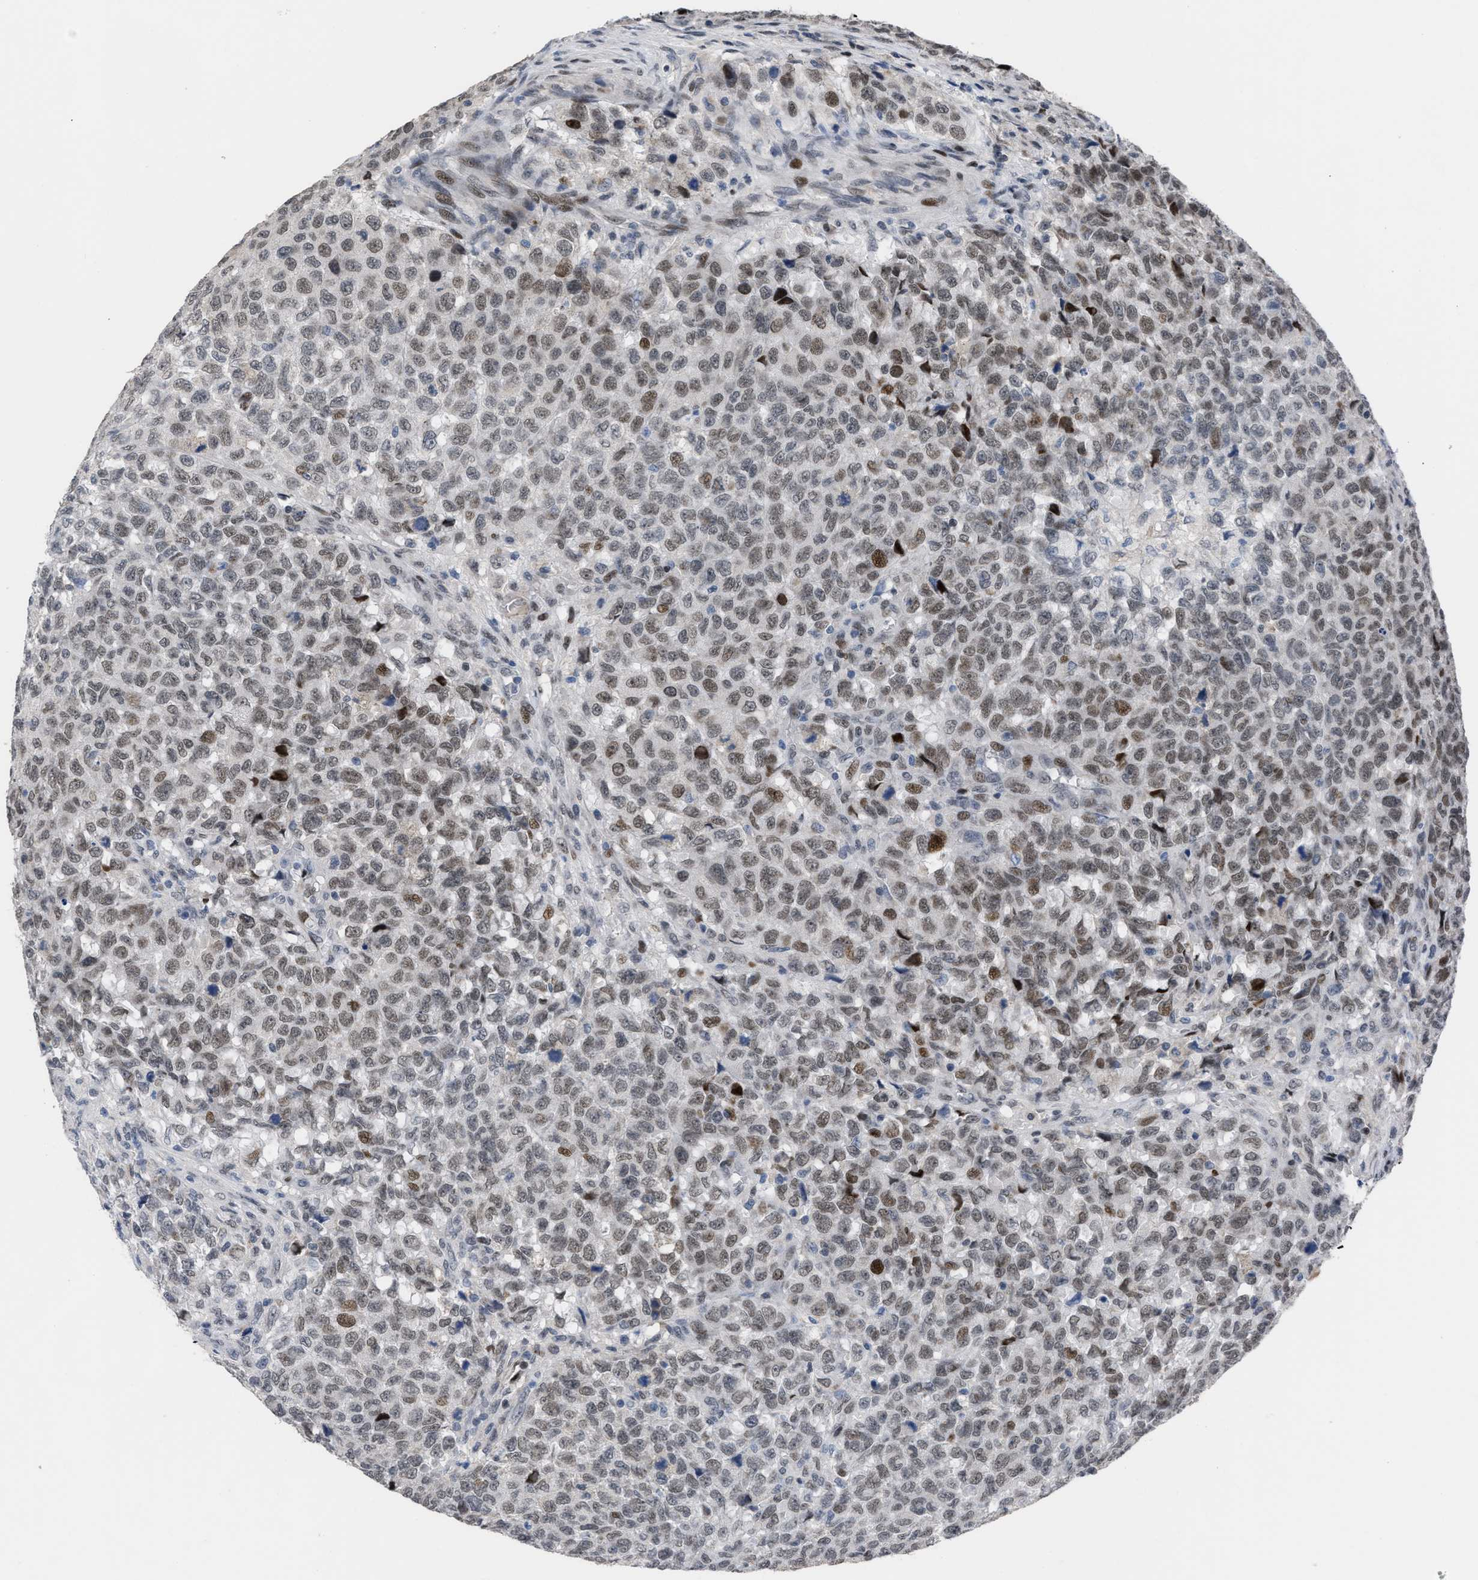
{"staining": {"intensity": "weak", "quantity": ">75%", "location": "nuclear"}, "tissue": "testis cancer", "cell_type": "Tumor cells", "image_type": "cancer", "snomed": [{"axis": "morphology", "description": "Seminoma, NOS"}, {"axis": "topography", "description": "Testis"}], "caption": "Immunohistochemical staining of testis cancer (seminoma) exhibits weak nuclear protein expression in about >75% of tumor cells.", "gene": "SETDB1", "patient": {"sex": "male", "age": 59}}